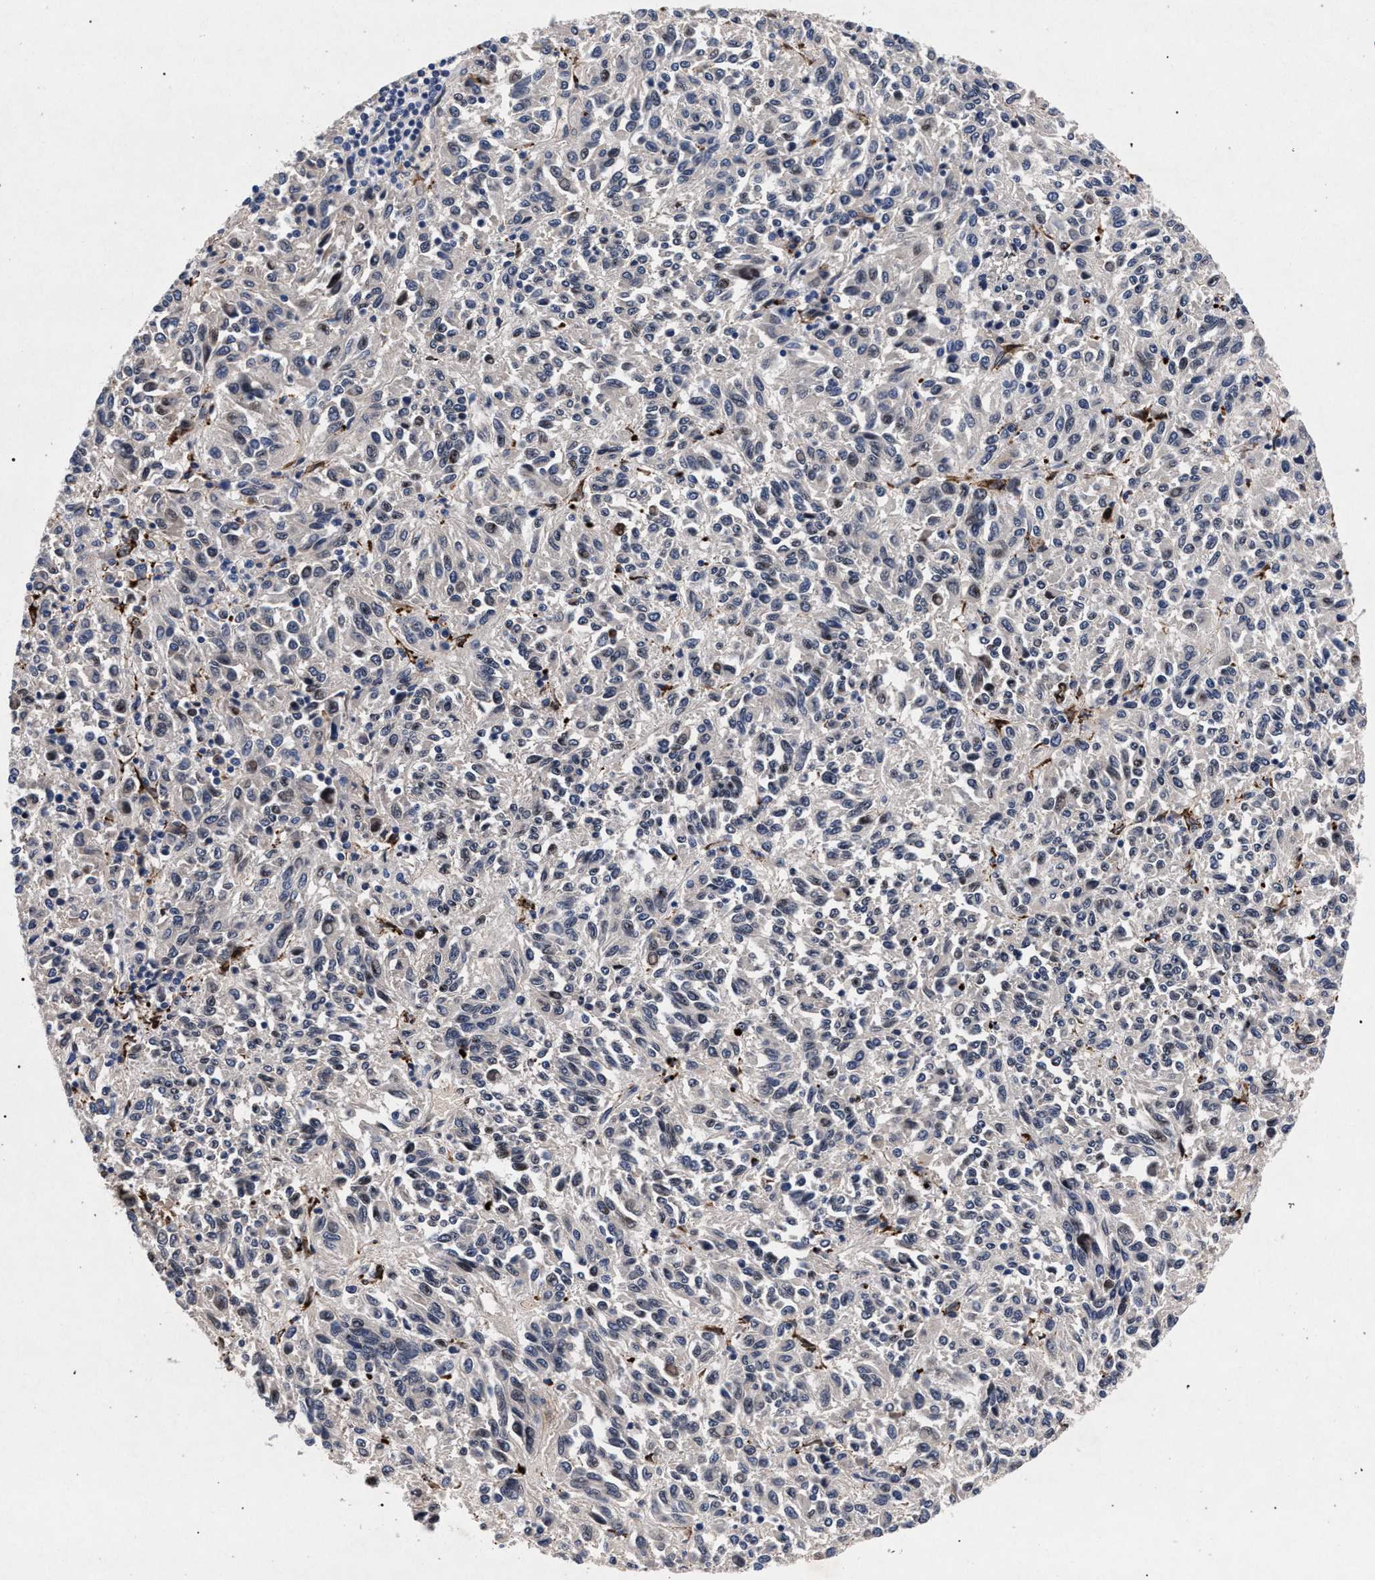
{"staining": {"intensity": "negative", "quantity": "none", "location": "none"}, "tissue": "melanoma", "cell_type": "Tumor cells", "image_type": "cancer", "snomed": [{"axis": "morphology", "description": "Malignant melanoma, Metastatic site"}, {"axis": "topography", "description": "Lung"}], "caption": "Image shows no protein positivity in tumor cells of melanoma tissue.", "gene": "NEK7", "patient": {"sex": "male", "age": 64}}